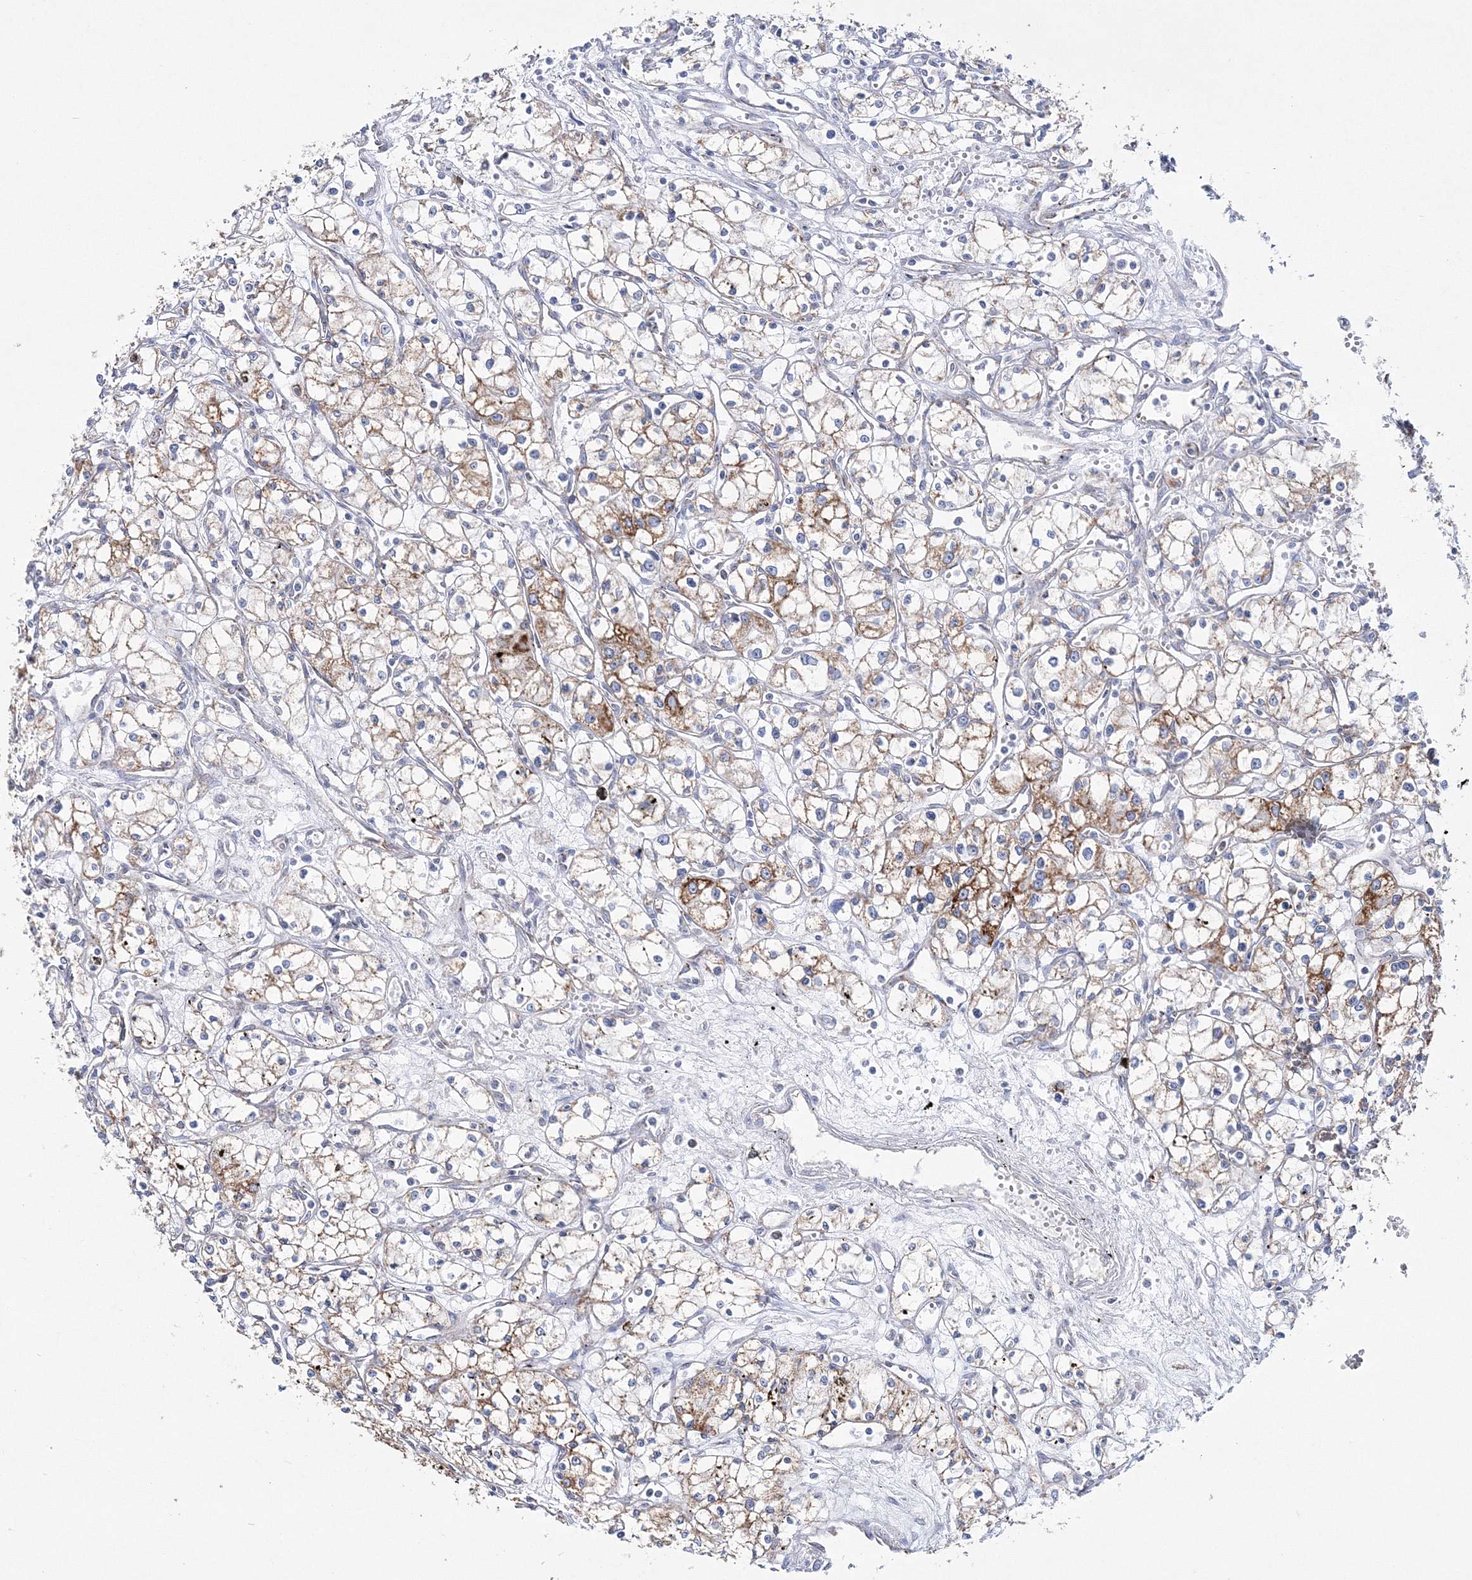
{"staining": {"intensity": "moderate", "quantity": "25%-75%", "location": "cytoplasmic/membranous"}, "tissue": "renal cancer", "cell_type": "Tumor cells", "image_type": "cancer", "snomed": [{"axis": "morphology", "description": "Adenocarcinoma, NOS"}, {"axis": "topography", "description": "Kidney"}], "caption": "IHC of human adenocarcinoma (renal) shows medium levels of moderate cytoplasmic/membranous staining in approximately 25%-75% of tumor cells.", "gene": "HIBCH", "patient": {"sex": "male", "age": 59}}